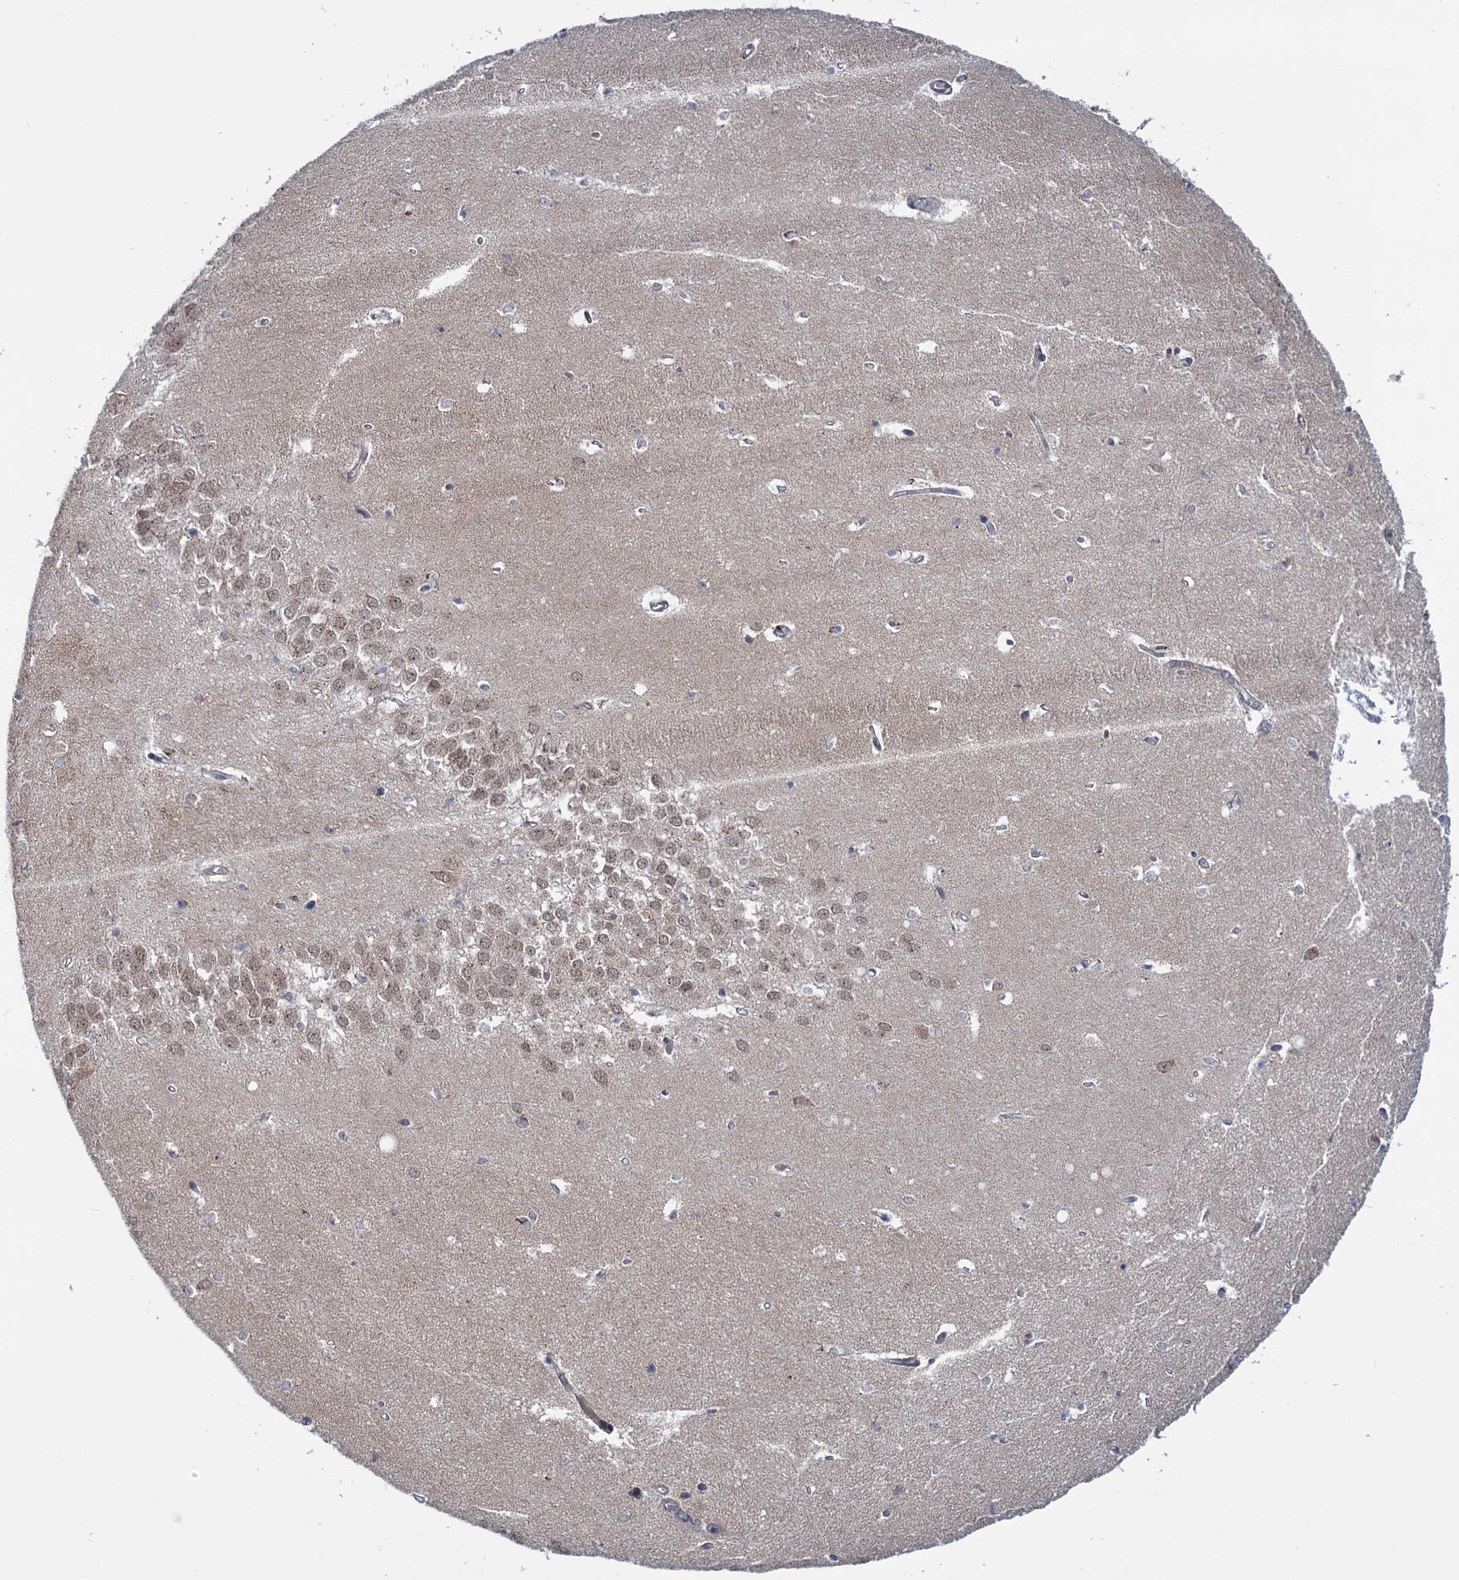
{"staining": {"intensity": "negative", "quantity": "none", "location": "none"}, "tissue": "hippocampus", "cell_type": "Glial cells", "image_type": "normal", "snomed": [{"axis": "morphology", "description": "Normal tissue, NOS"}, {"axis": "topography", "description": "Hippocampus"}], "caption": "IHC of unremarkable hippocampus exhibits no staining in glial cells.", "gene": "ELP4", "patient": {"sex": "female", "age": 64}}